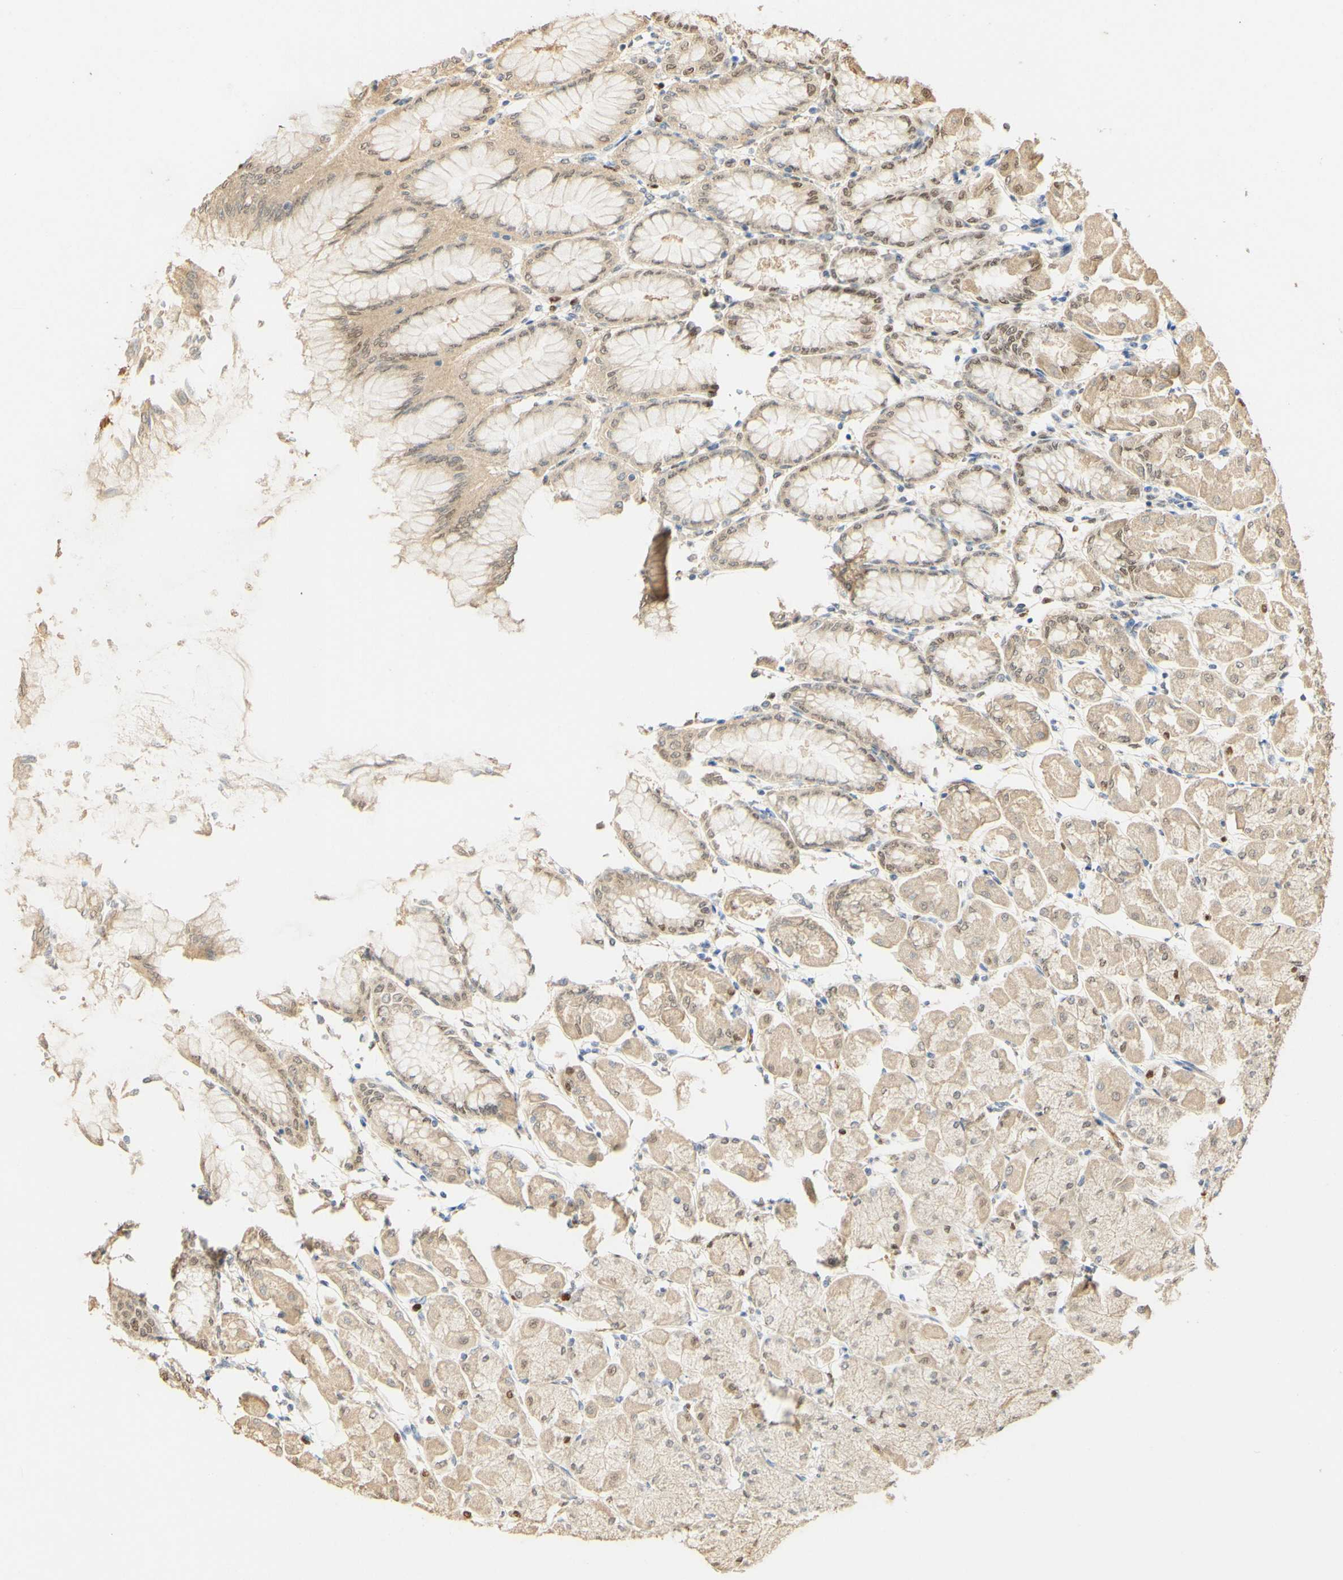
{"staining": {"intensity": "strong", "quantity": "25%-75%", "location": "cytoplasmic/membranous,nuclear"}, "tissue": "stomach", "cell_type": "Glandular cells", "image_type": "normal", "snomed": [{"axis": "morphology", "description": "Normal tissue, NOS"}, {"axis": "topography", "description": "Stomach, upper"}], "caption": "IHC histopathology image of unremarkable stomach stained for a protein (brown), which shows high levels of strong cytoplasmic/membranous,nuclear expression in about 25%-75% of glandular cells.", "gene": "MAP3K4", "patient": {"sex": "female", "age": 56}}